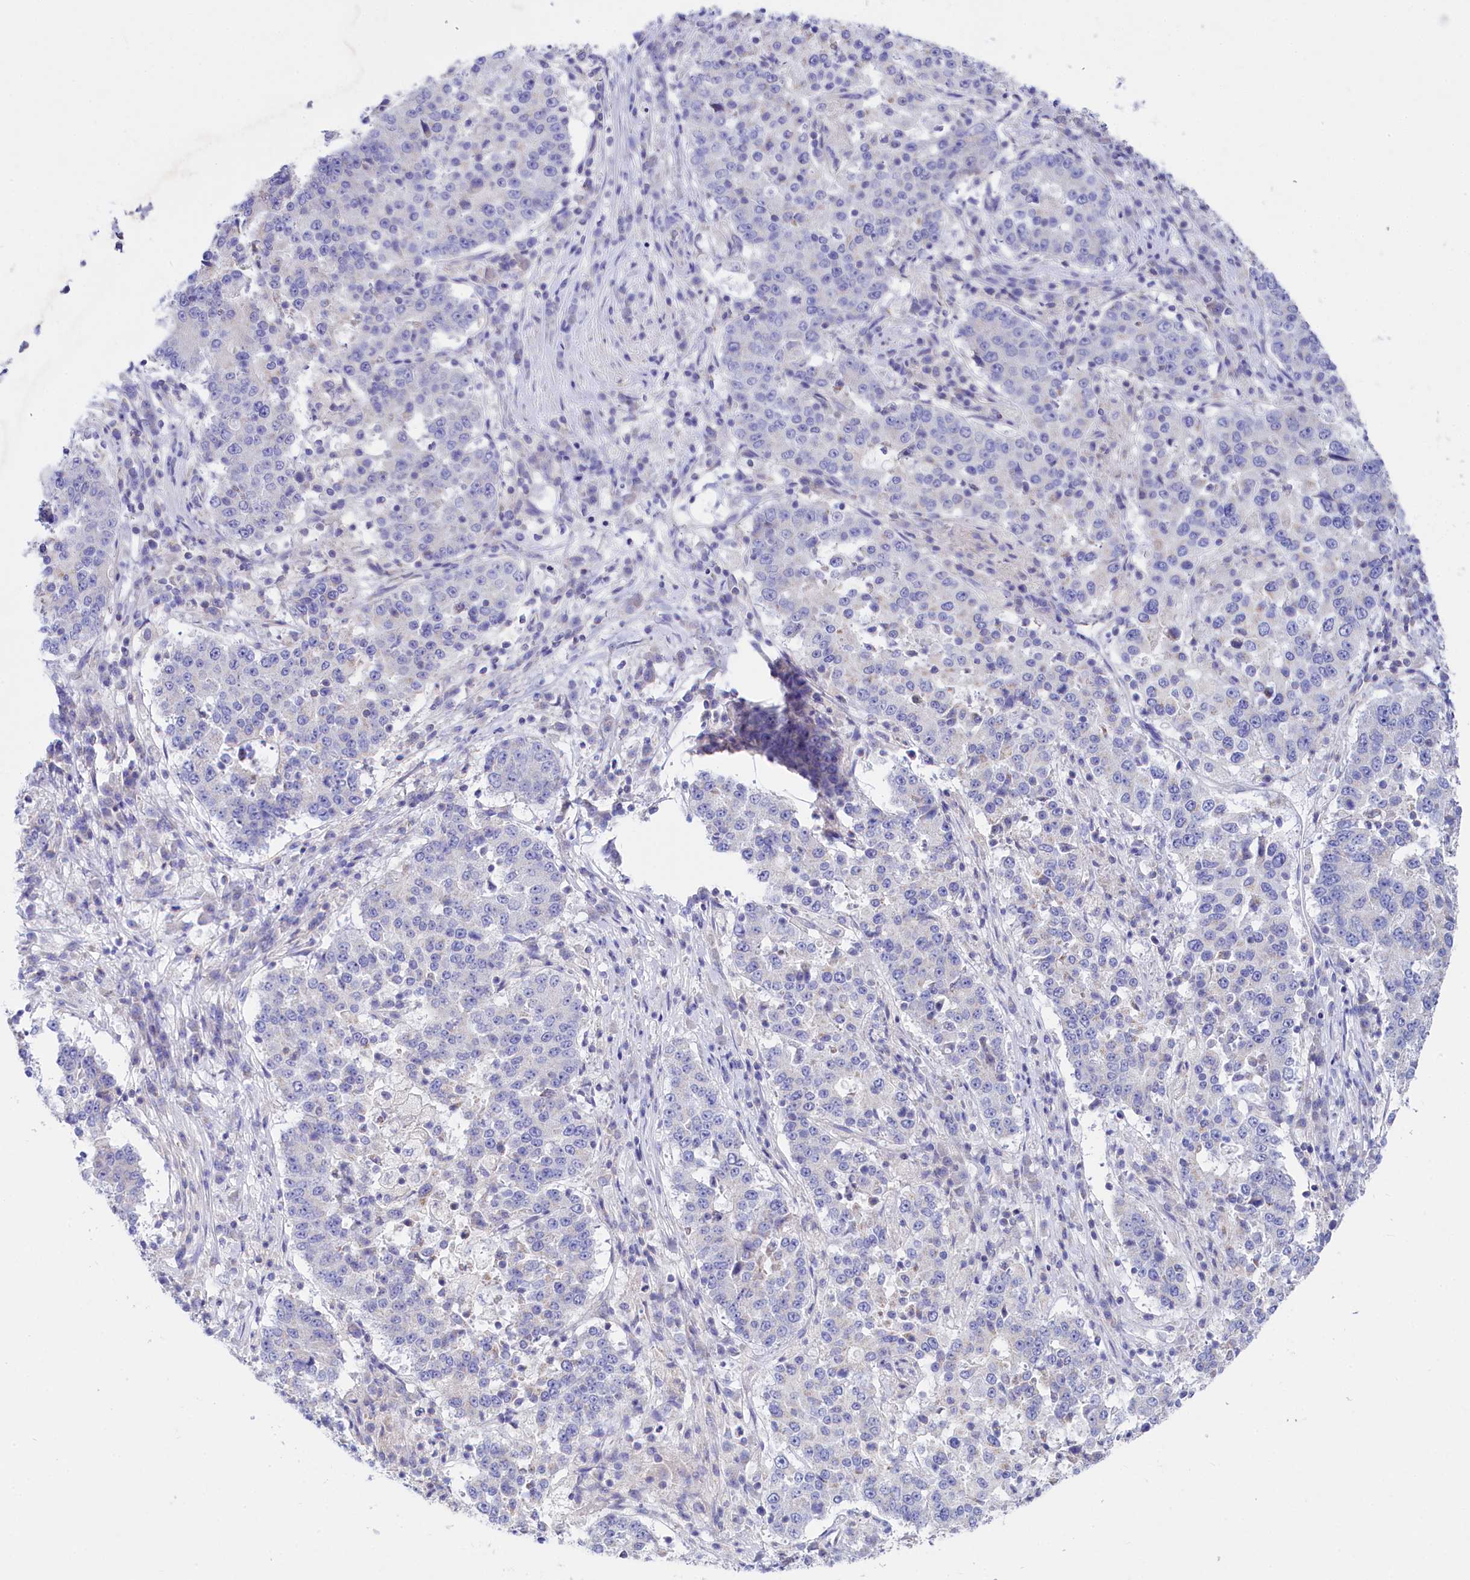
{"staining": {"intensity": "negative", "quantity": "none", "location": "none"}, "tissue": "stomach cancer", "cell_type": "Tumor cells", "image_type": "cancer", "snomed": [{"axis": "morphology", "description": "Adenocarcinoma, NOS"}, {"axis": "topography", "description": "Stomach"}], "caption": "Photomicrograph shows no significant protein positivity in tumor cells of adenocarcinoma (stomach).", "gene": "VPS26B", "patient": {"sex": "male", "age": 59}}